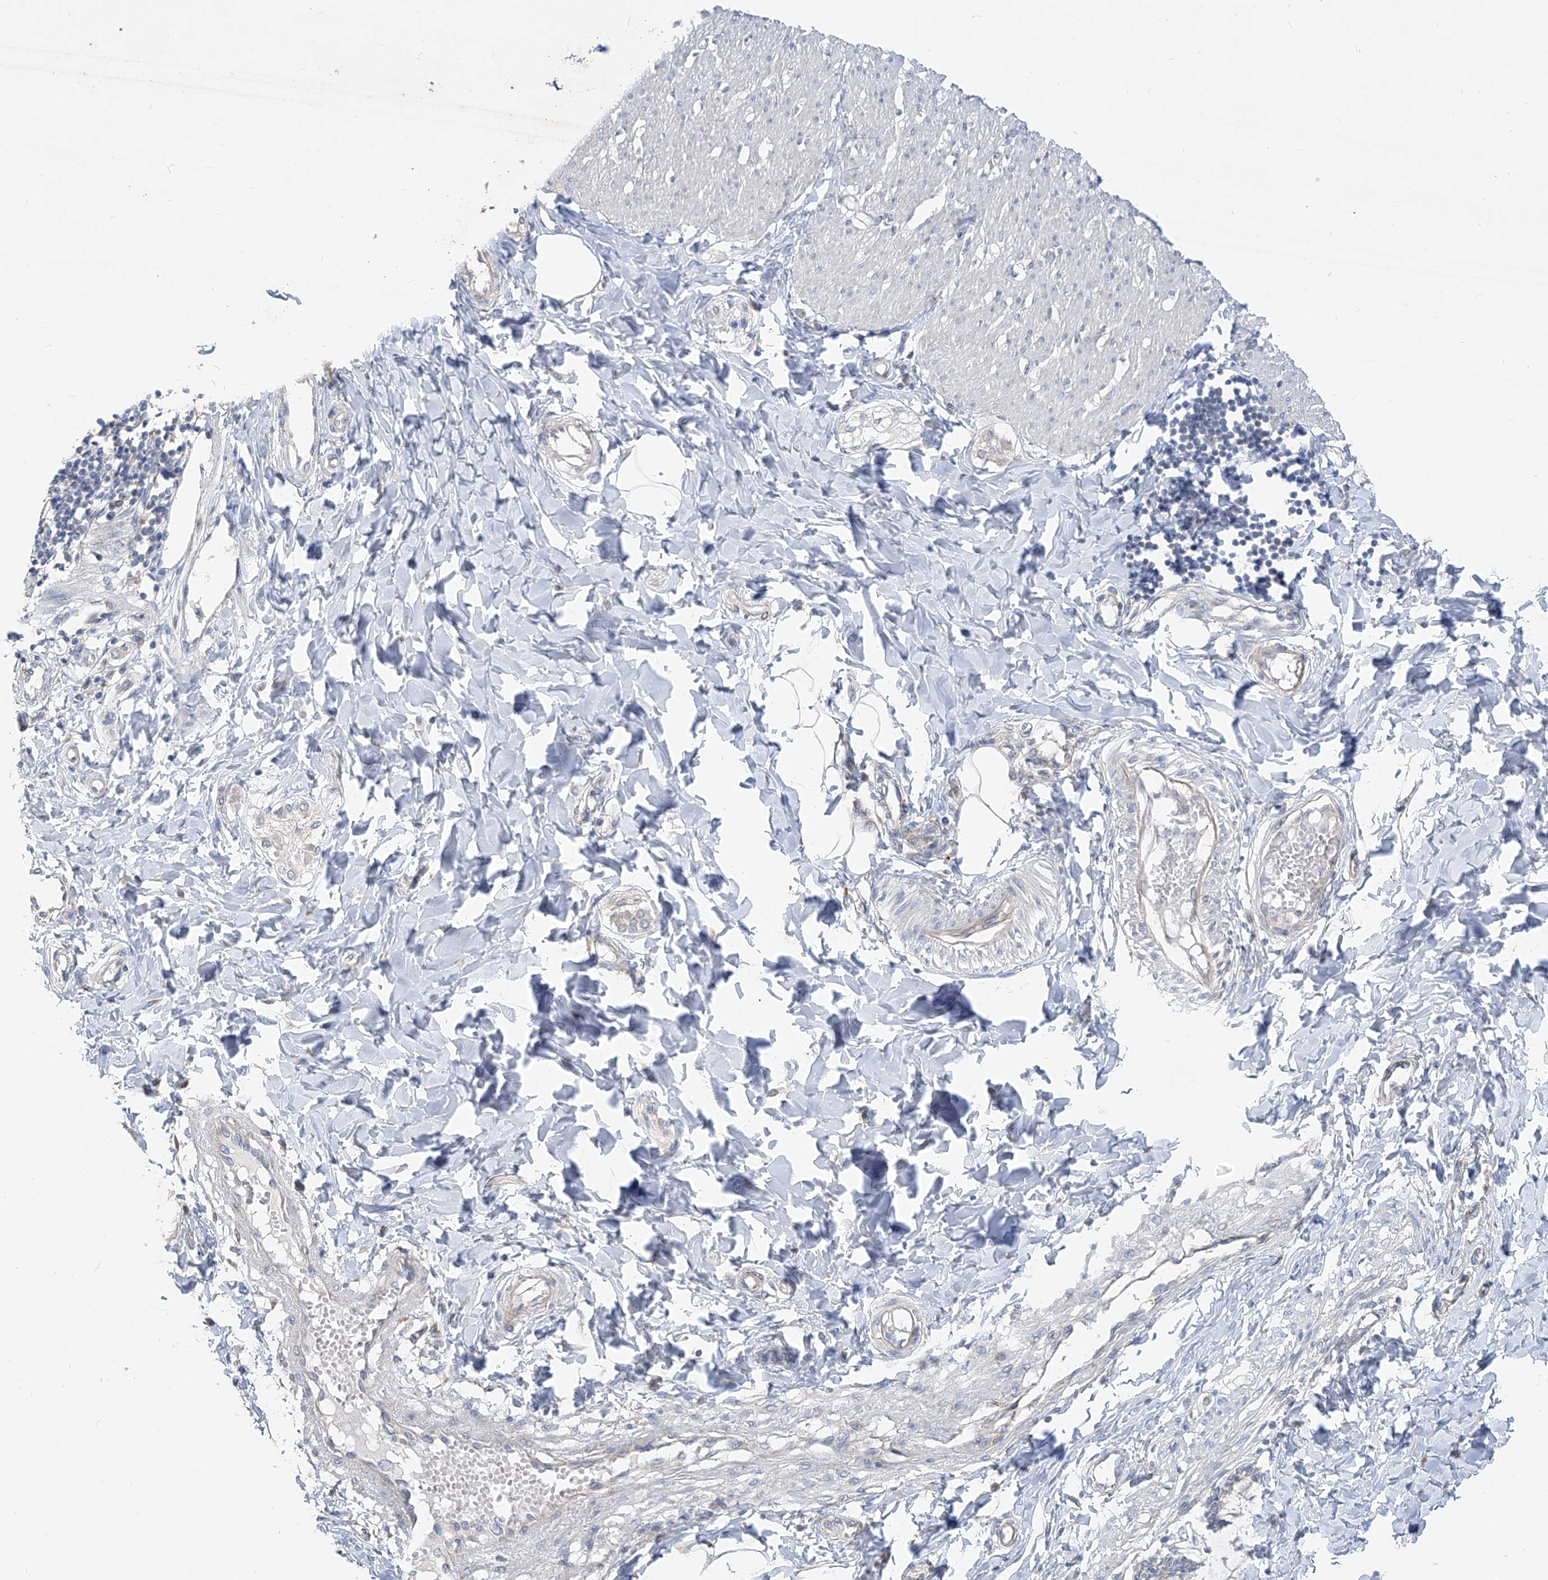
{"staining": {"intensity": "negative", "quantity": "none", "location": "none"}, "tissue": "smooth muscle", "cell_type": "Smooth muscle cells", "image_type": "normal", "snomed": [{"axis": "morphology", "description": "Normal tissue, NOS"}, {"axis": "morphology", "description": "Adenocarcinoma, NOS"}, {"axis": "topography", "description": "Colon"}, {"axis": "topography", "description": "Peripheral nerve tissue"}], "caption": "The photomicrograph demonstrates no significant staining in smooth muscle cells of smooth muscle.", "gene": "KRTAP25", "patient": {"sex": "male", "age": 14}}